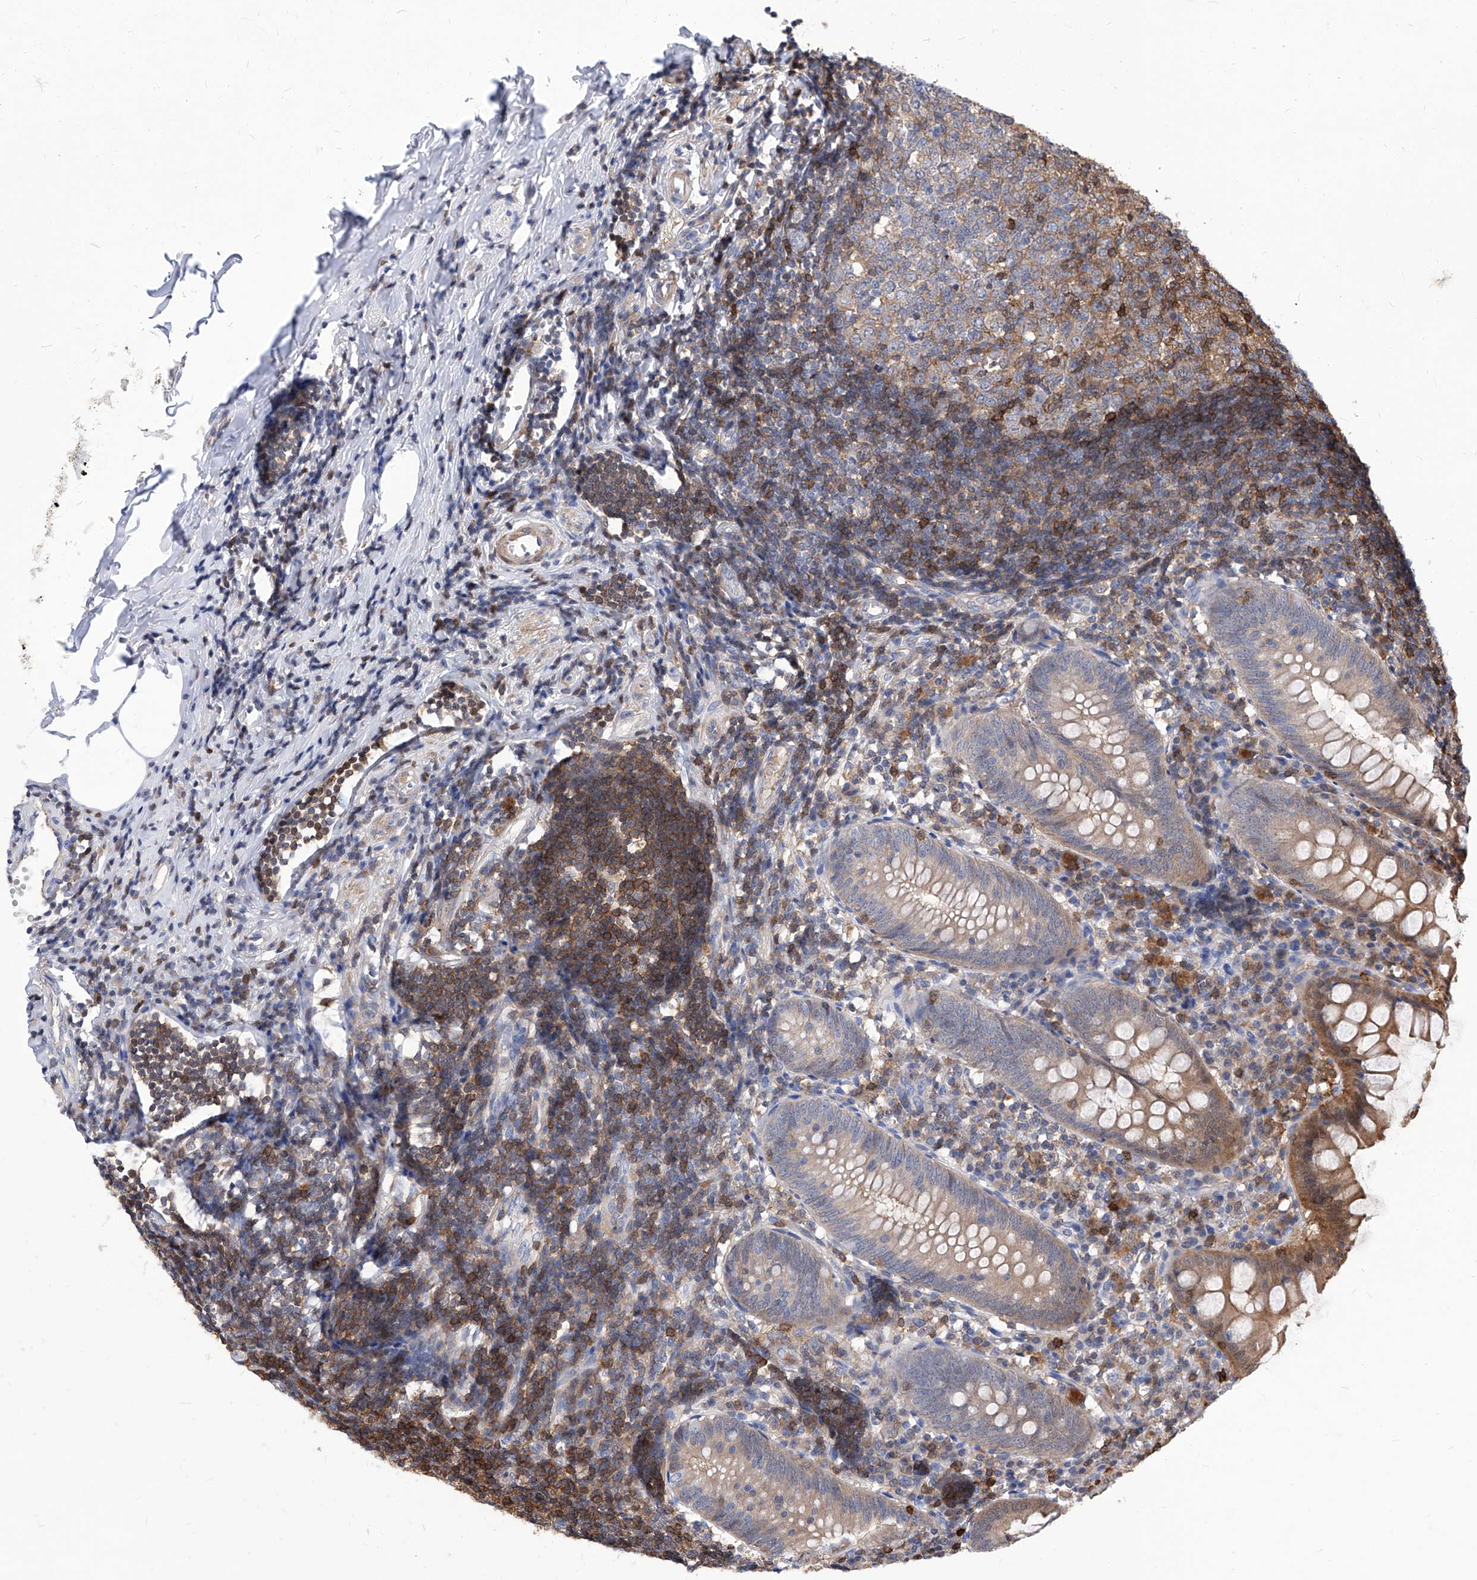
{"staining": {"intensity": "moderate", "quantity": "<25%", "location": "cytoplasmic/membranous"}, "tissue": "appendix", "cell_type": "Glandular cells", "image_type": "normal", "snomed": [{"axis": "morphology", "description": "Normal tissue, NOS"}, {"axis": "topography", "description": "Appendix"}], "caption": "This photomicrograph reveals immunohistochemistry (IHC) staining of benign human appendix, with low moderate cytoplasmic/membranous staining in approximately <25% of glandular cells.", "gene": "ABRACL", "patient": {"sex": "female", "age": 54}}